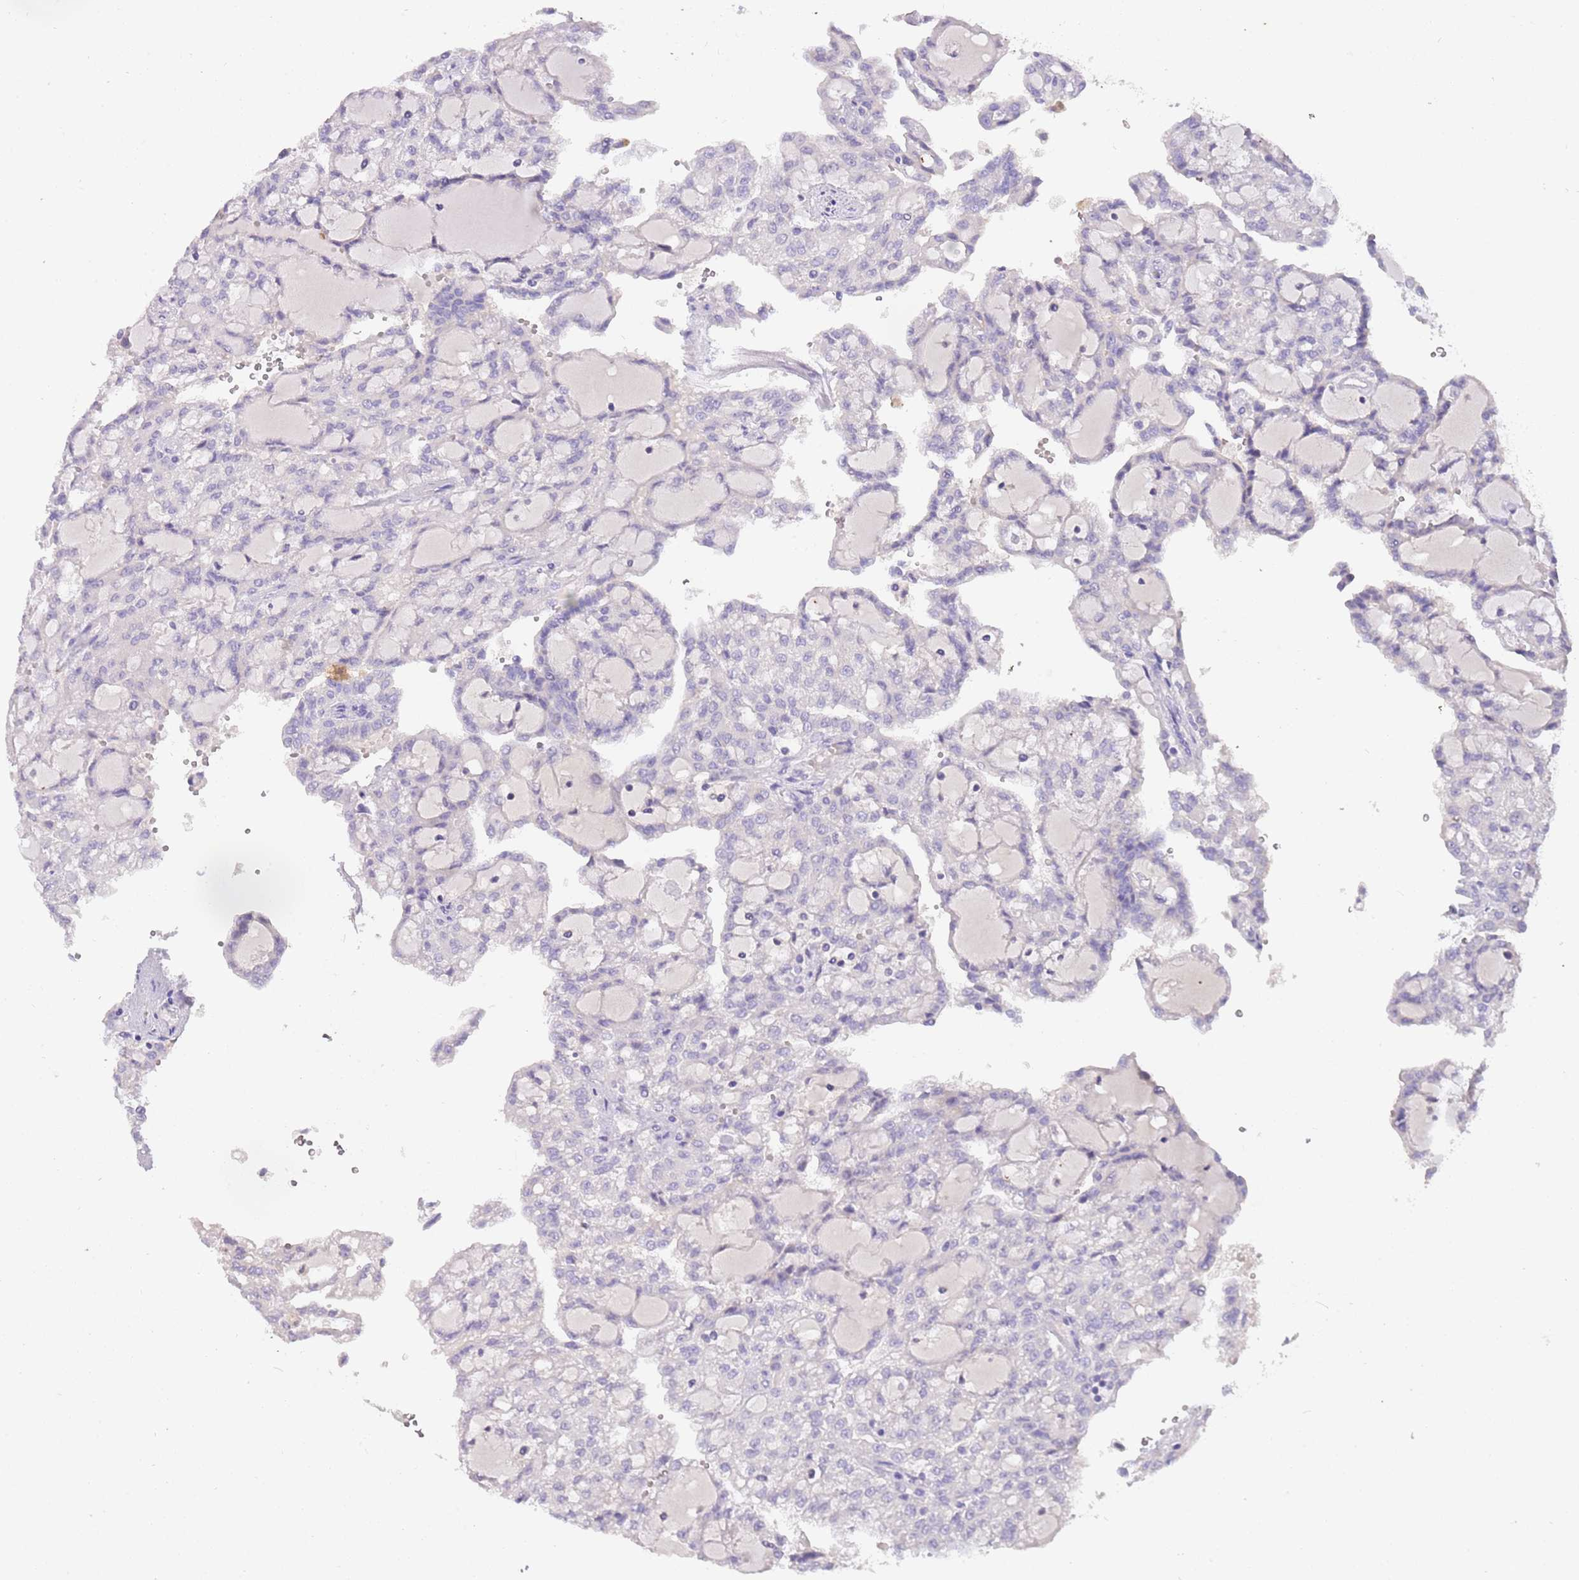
{"staining": {"intensity": "negative", "quantity": "none", "location": "none"}, "tissue": "renal cancer", "cell_type": "Tumor cells", "image_type": "cancer", "snomed": [{"axis": "morphology", "description": "Adenocarcinoma, NOS"}, {"axis": "topography", "description": "Kidney"}], "caption": "This micrograph is of adenocarcinoma (renal) stained with IHC to label a protein in brown with the nuclei are counter-stained blue. There is no expression in tumor cells.", "gene": "CFAP73", "patient": {"sex": "male", "age": 63}}